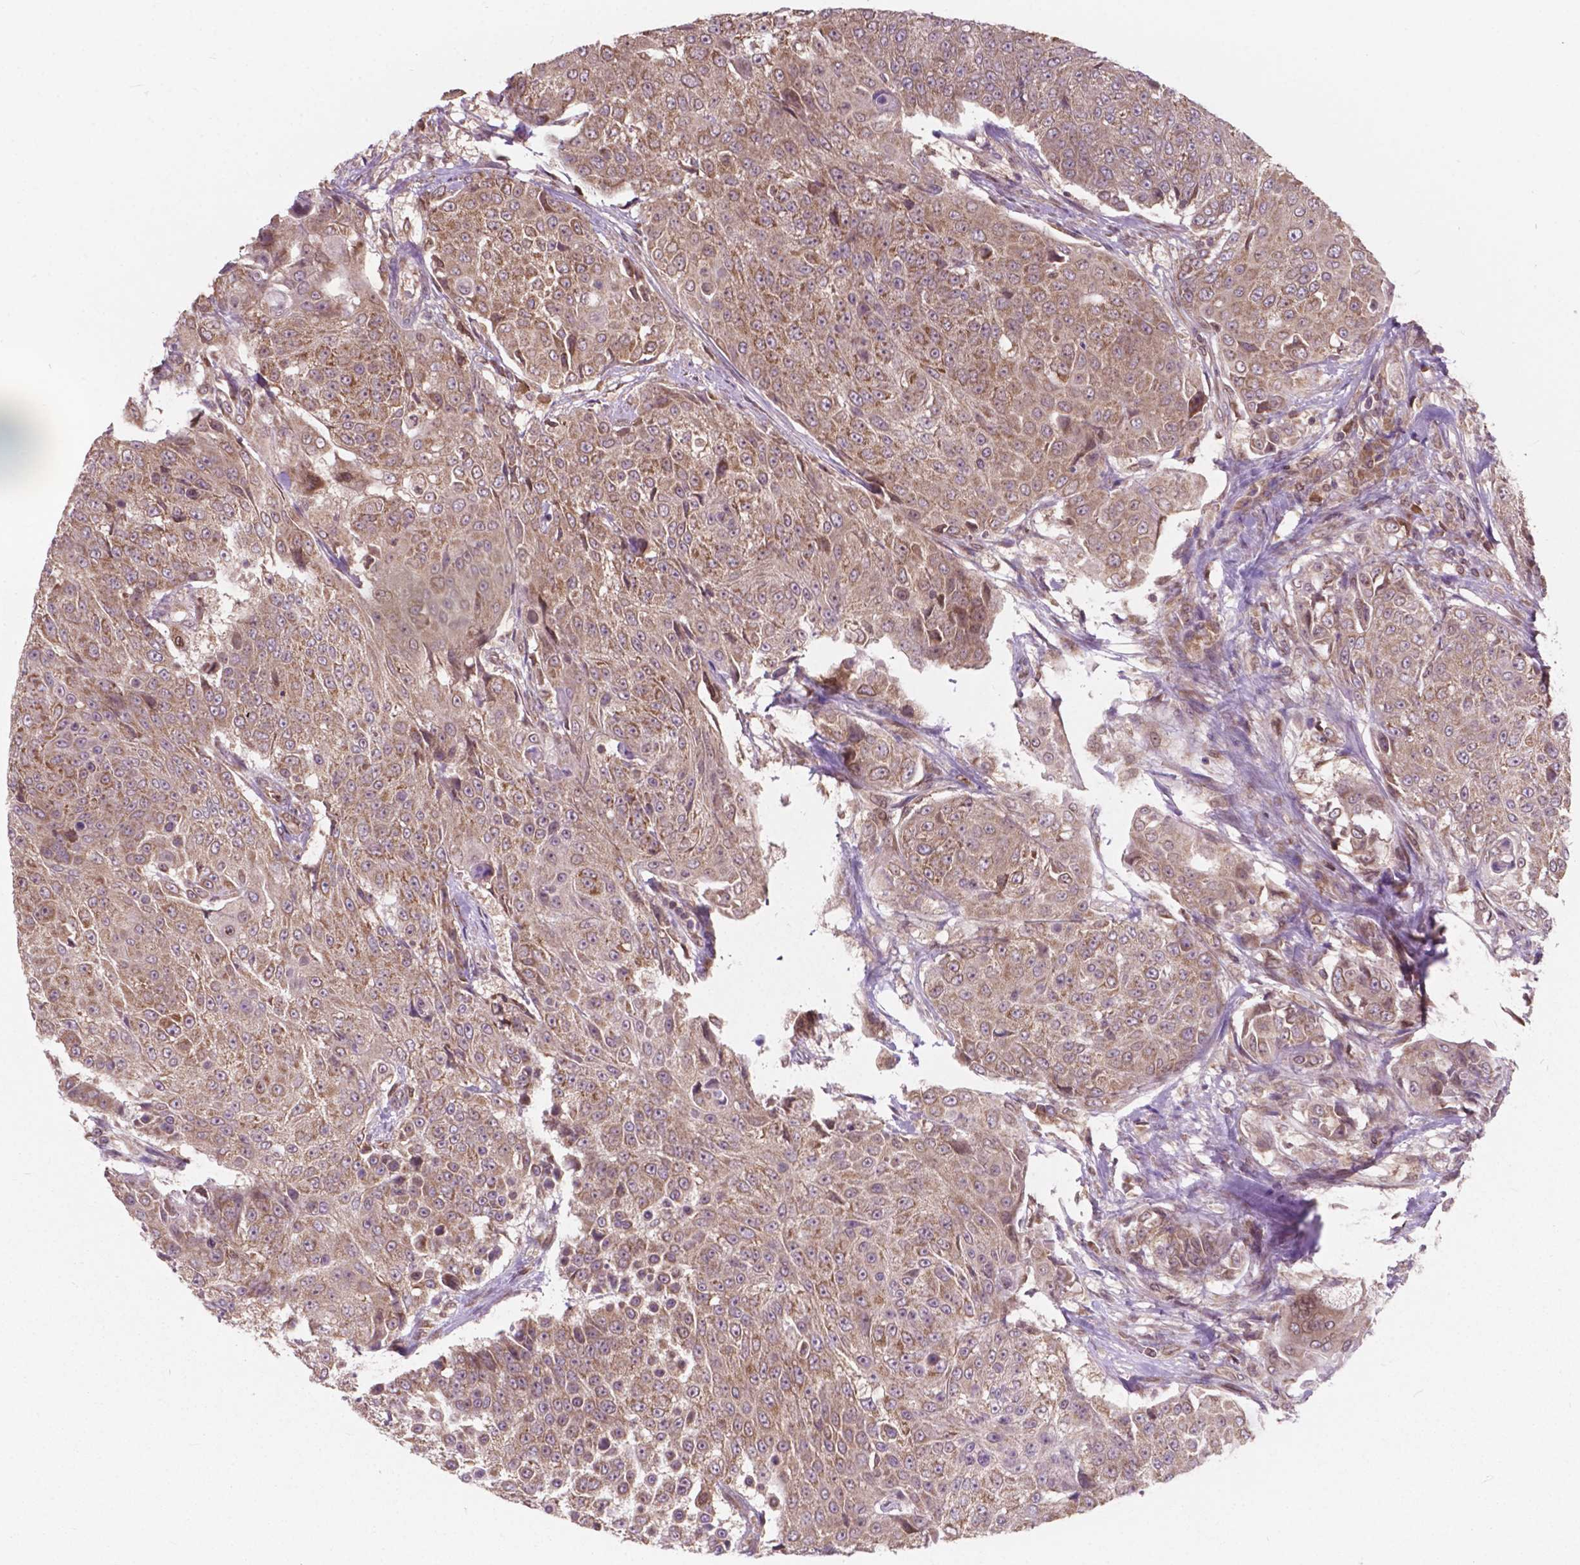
{"staining": {"intensity": "weak", "quantity": "<25%", "location": "cytoplasmic/membranous"}, "tissue": "urothelial cancer", "cell_type": "Tumor cells", "image_type": "cancer", "snomed": [{"axis": "morphology", "description": "Urothelial carcinoma, High grade"}, {"axis": "topography", "description": "Urinary bladder"}], "caption": "Micrograph shows no protein positivity in tumor cells of urothelial carcinoma (high-grade) tissue.", "gene": "MRPL33", "patient": {"sex": "female", "age": 63}}